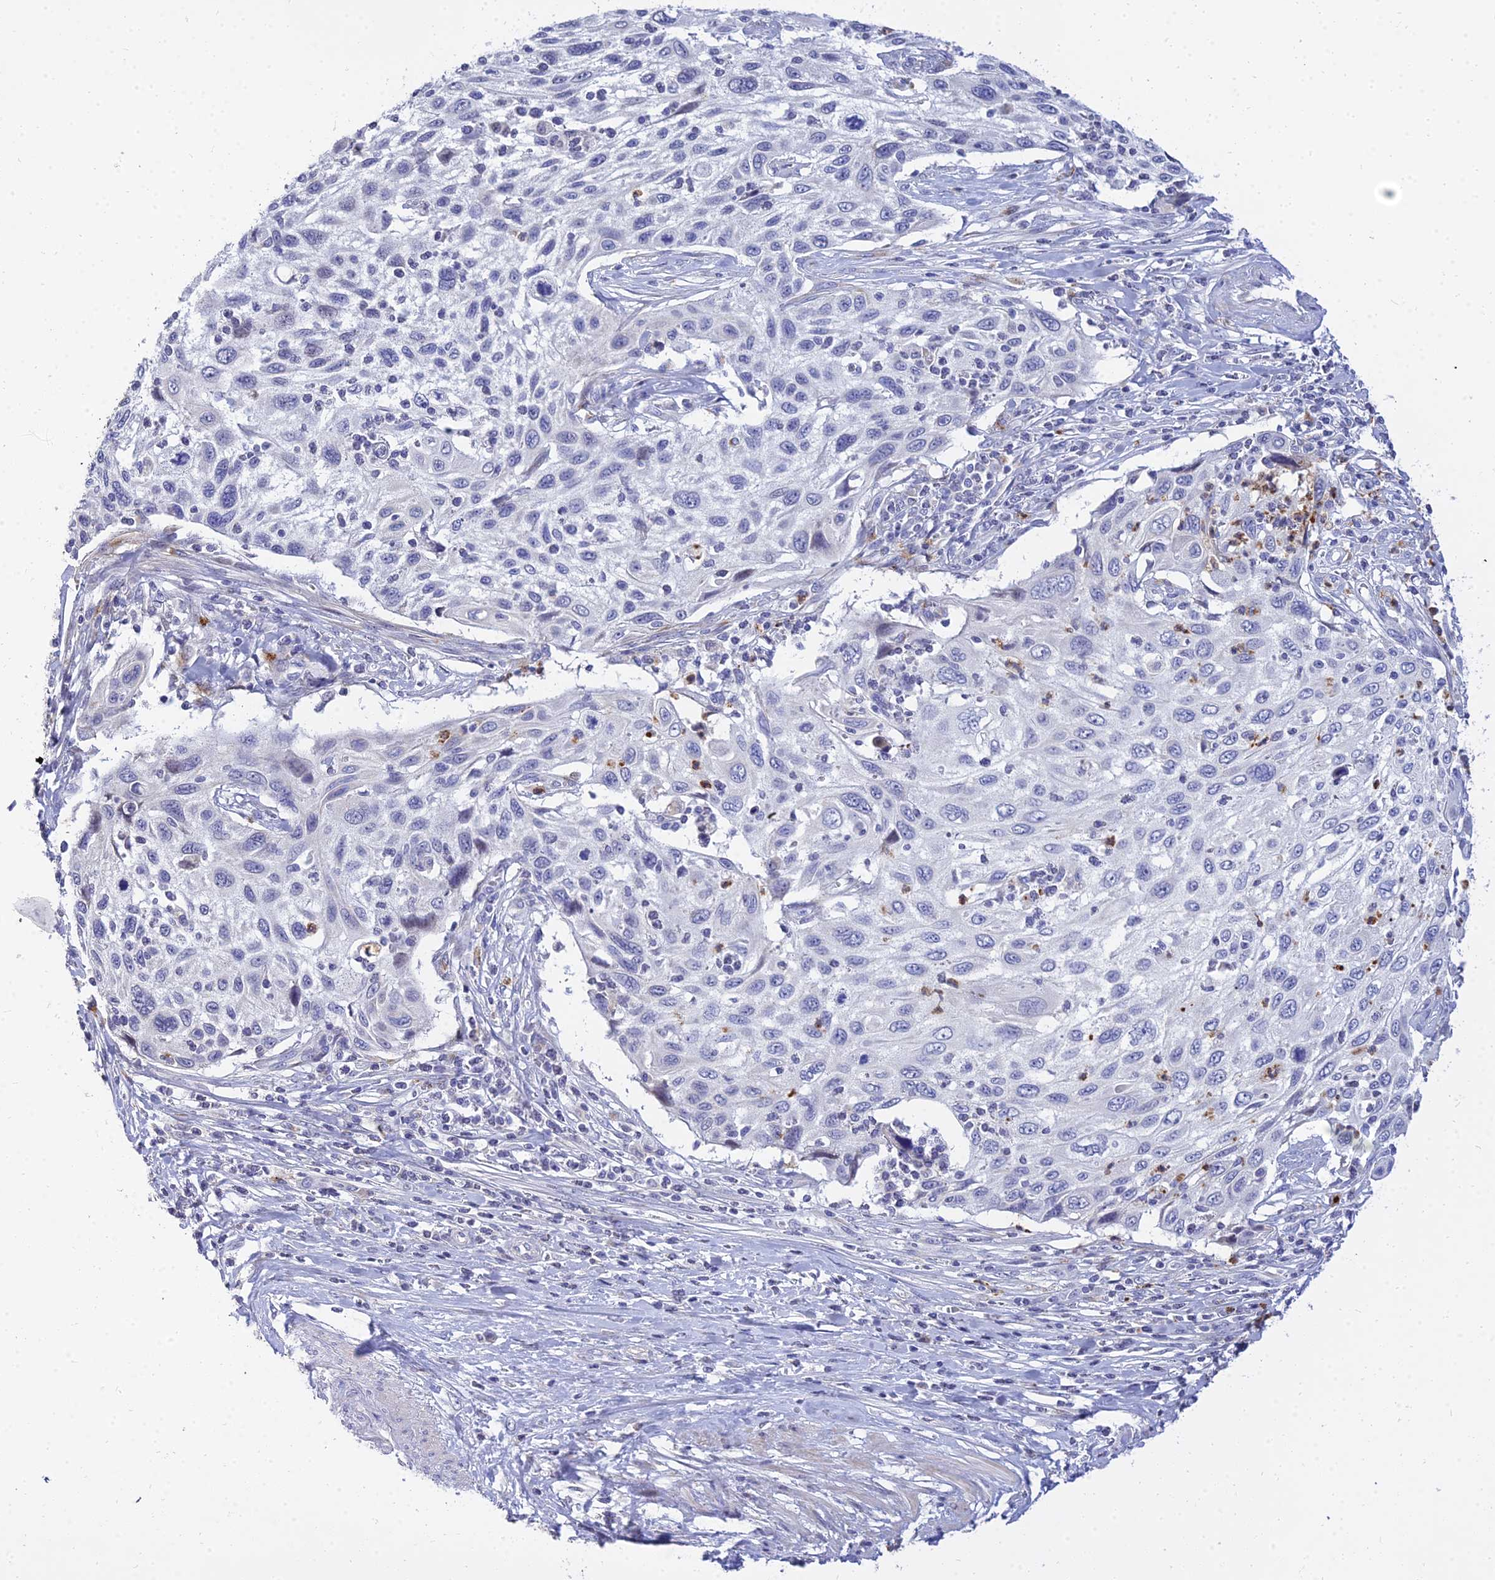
{"staining": {"intensity": "negative", "quantity": "none", "location": "none"}, "tissue": "cervical cancer", "cell_type": "Tumor cells", "image_type": "cancer", "snomed": [{"axis": "morphology", "description": "Squamous cell carcinoma, NOS"}, {"axis": "topography", "description": "Cervix"}], "caption": "IHC of human cervical cancer reveals no positivity in tumor cells.", "gene": "VWC2L", "patient": {"sex": "female", "age": 70}}